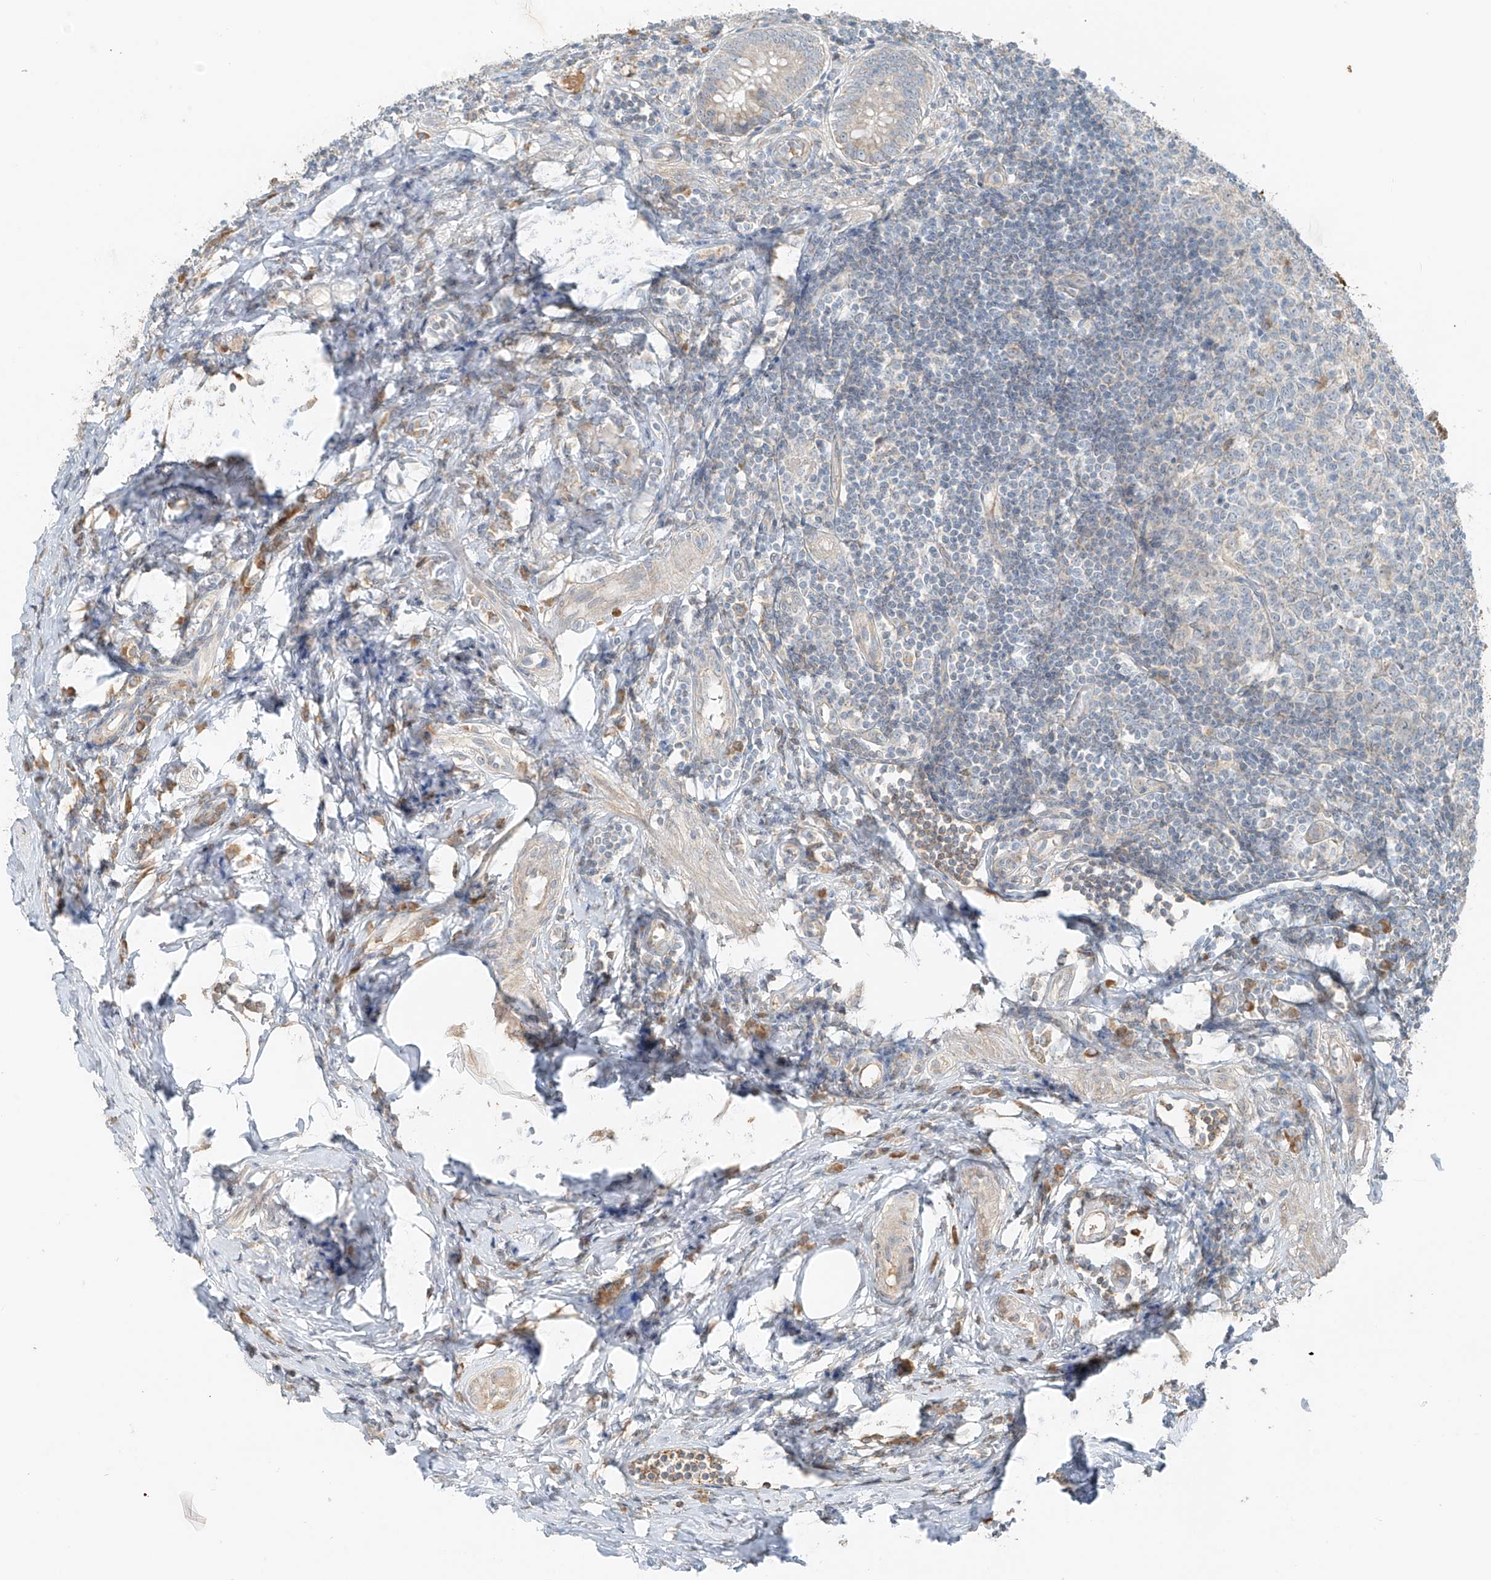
{"staining": {"intensity": "weak", "quantity": ">75%", "location": "cytoplasmic/membranous"}, "tissue": "appendix", "cell_type": "Glandular cells", "image_type": "normal", "snomed": [{"axis": "morphology", "description": "Normal tissue, NOS"}, {"axis": "topography", "description": "Appendix"}], "caption": "Brown immunohistochemical staining in unremarkable human appendix reveals weak cytoplasmic/membranous positivity in approximately >75% of glandular cells. Using DAB (brown) and hematoxylin (blue) stains, captured at high magnification using brightfield microscopy.", "gene": "FSTL1", "patient": {"sex": "female", "age": 54}}